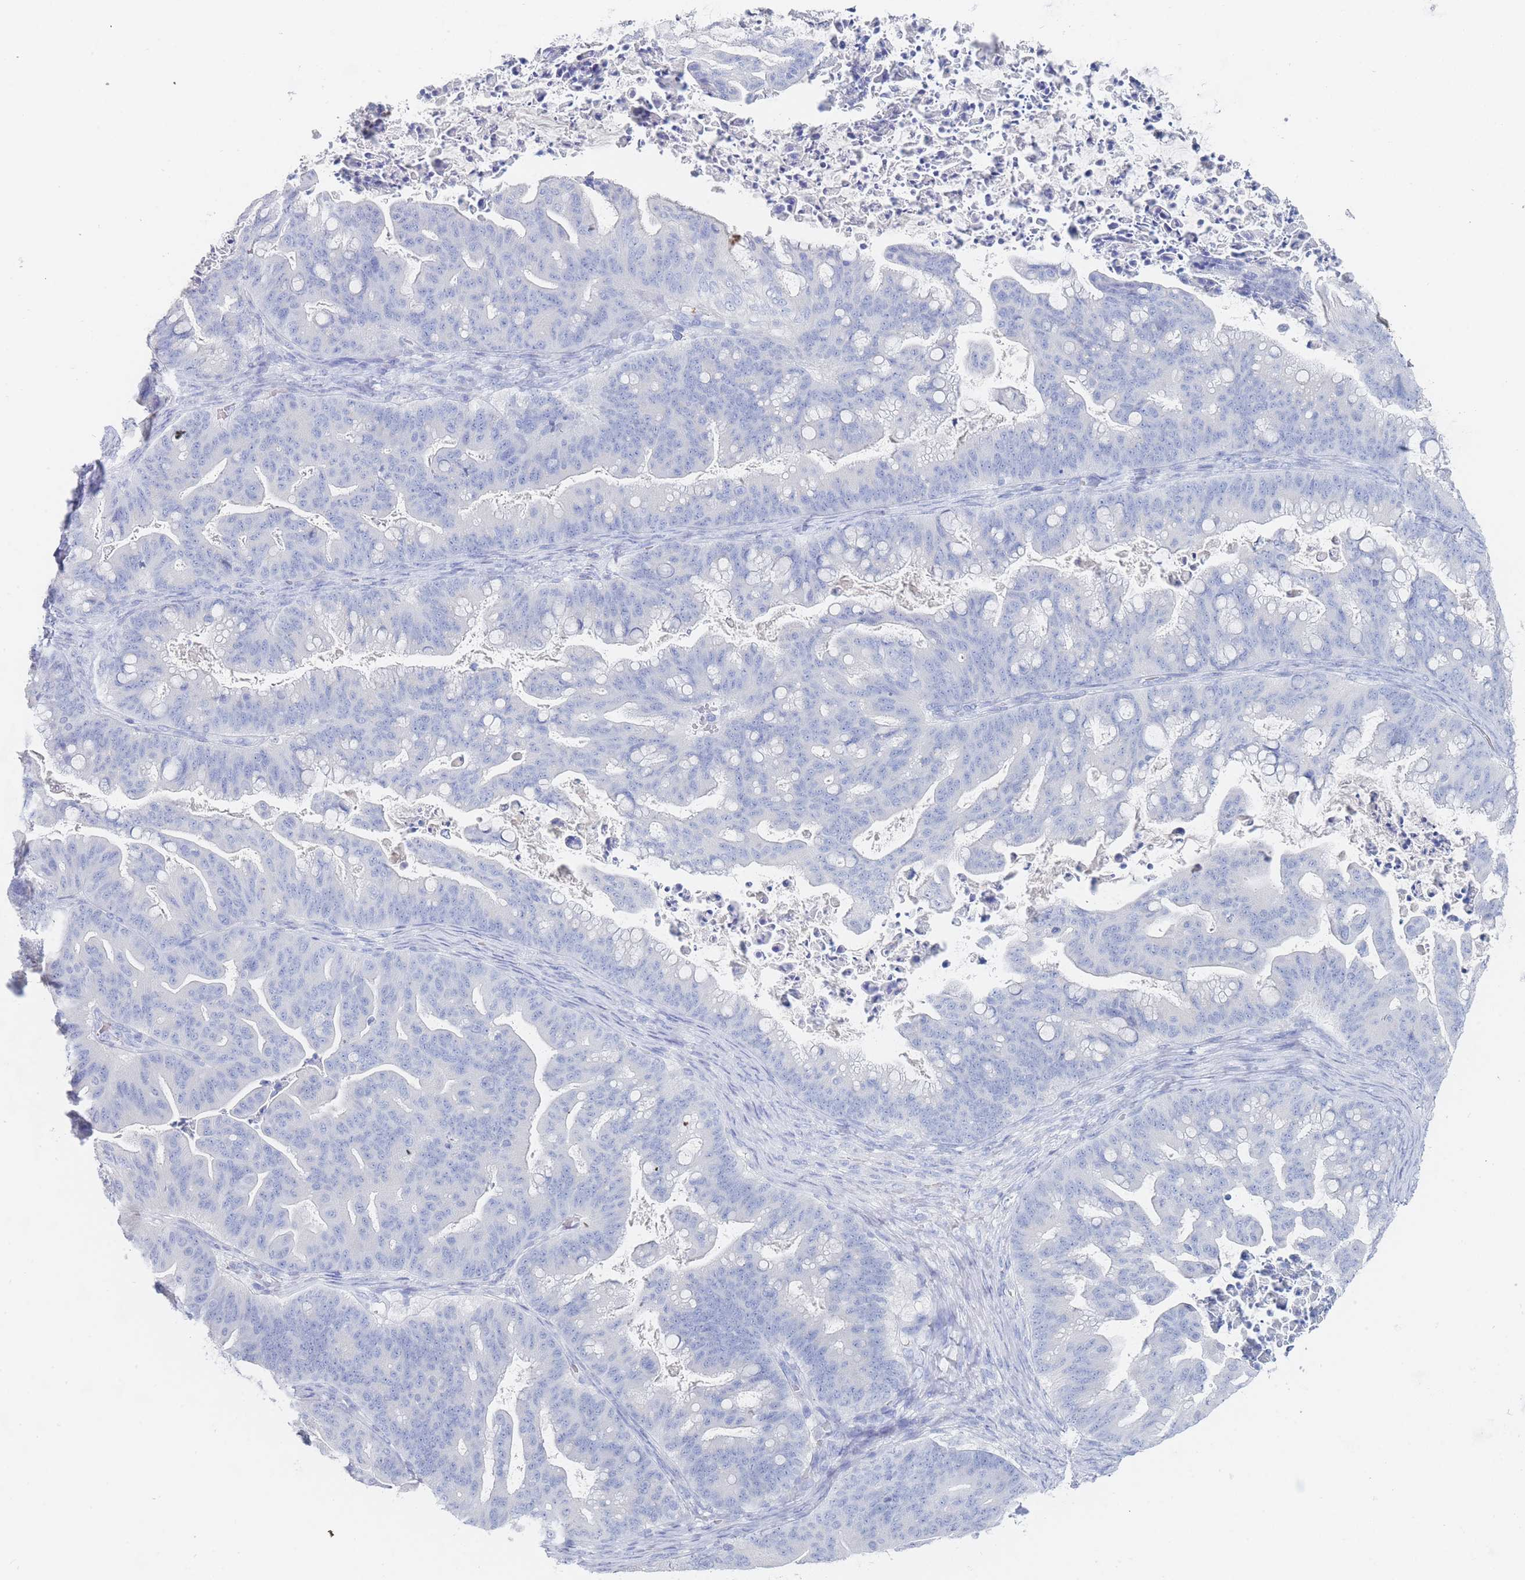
{"staining": {"intensity": "negative", "quantity": "none", "location": "none"}, "tissue": "ovarian cancer", "cell_type": "Tumor cells", "image_type": "cancer", "snomed": [{"axis": "morphology", "description": "Cystadenocarcinoma, mucinous, NOS"}, {"axis": "topography", "description": "Ovary"}], "caption": "An image of human ovarian cancer (mucinous cystadenocarcinoma) is negative for staining in tumor cells.", "gene": "SLC25A35", "patient": {"sex": "female", "age": 67}}